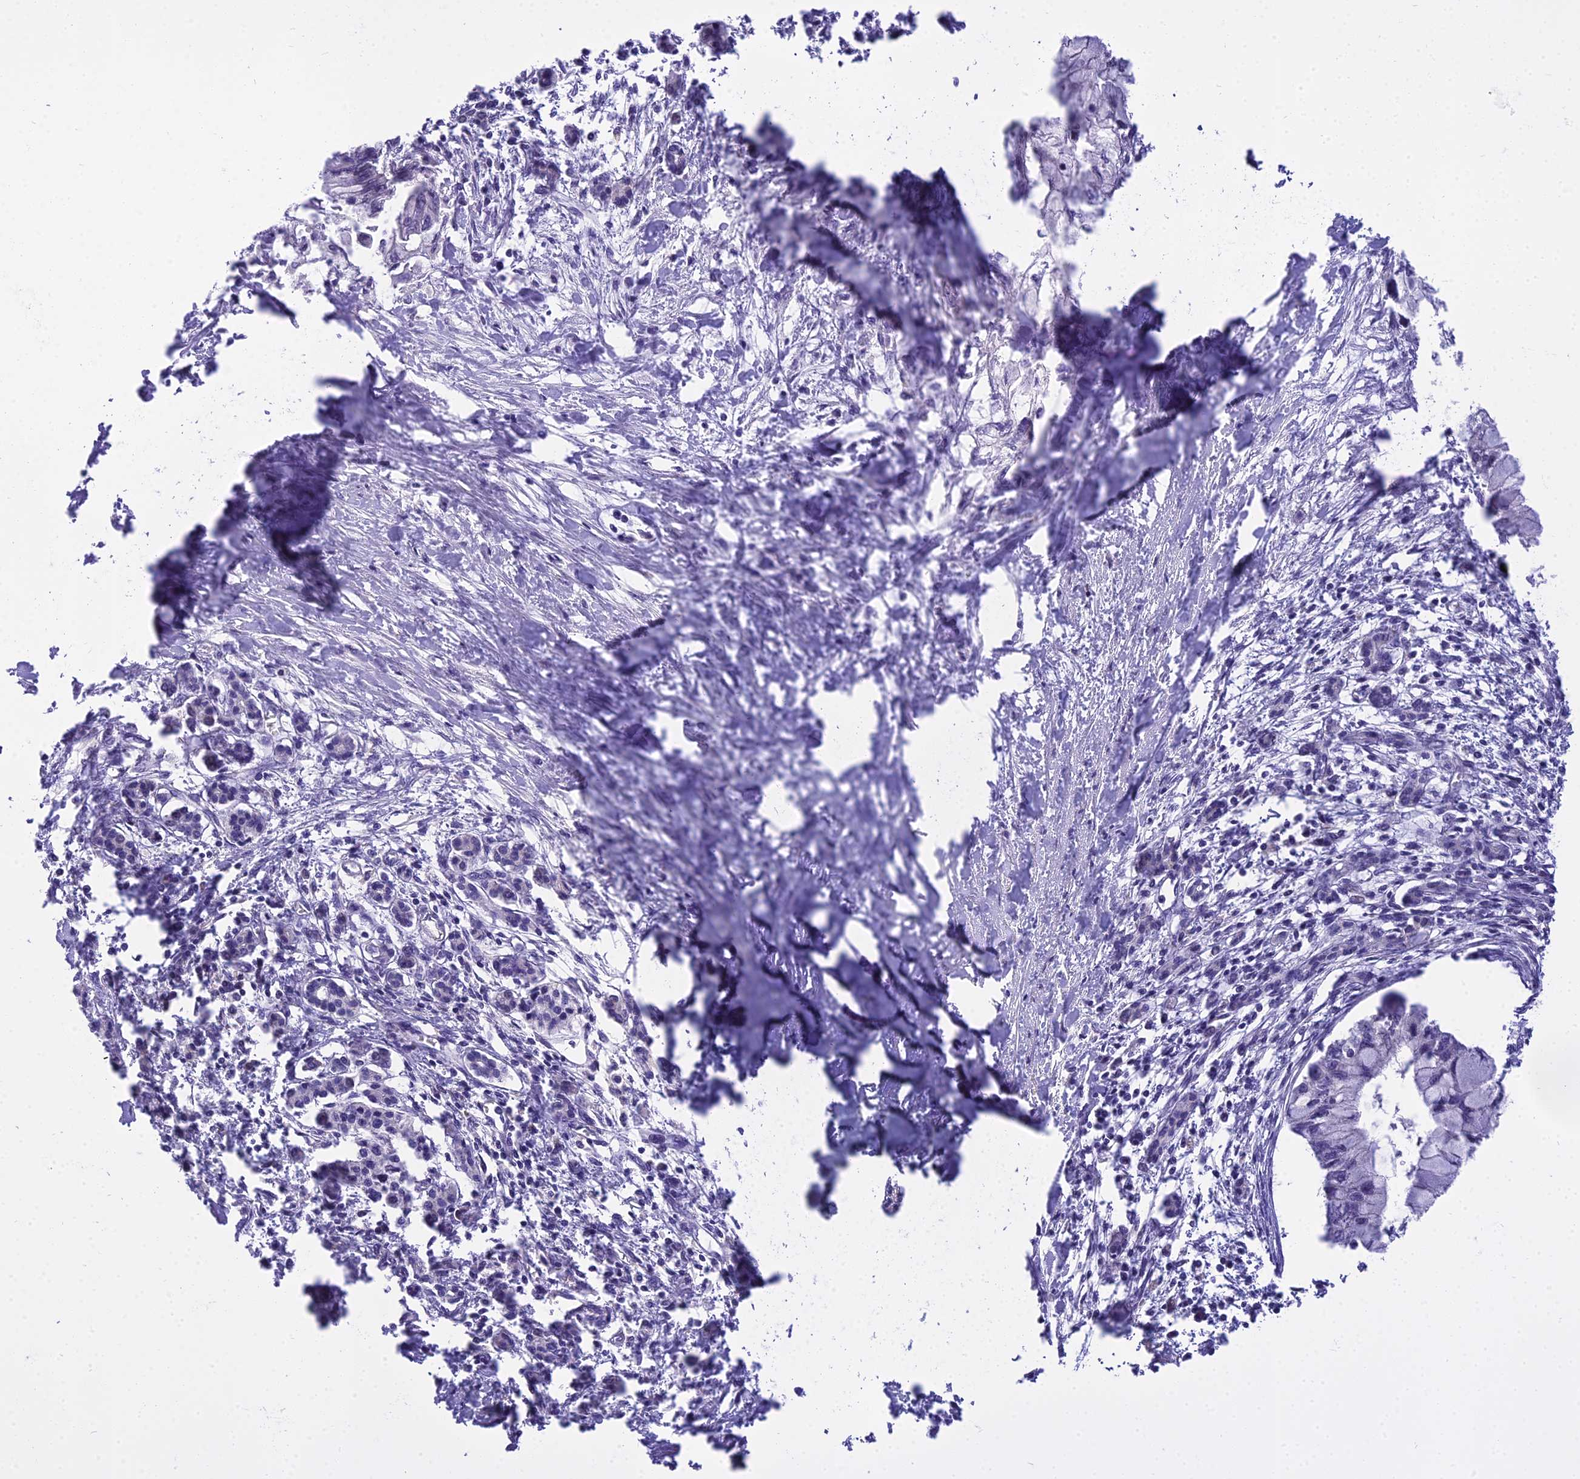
{"staining": {"intensity": "negative", "quantity": "none", "location": "none"}, "tissue": "pancreatic cancer", "cell_type": "Tumor cells", "image_type": "cancer", "snomed": [{"axis": "morphology", "description": "Adenocarcinoma, NOS"}, {"axis": "topography", "description": "Pancreas"}], "caption": "An image of pancreatic cancer stained for a protein reveals no brown staining in tumor cells.", "gene": "BLNK", "patient": {"sex": "male", "age": 48}}